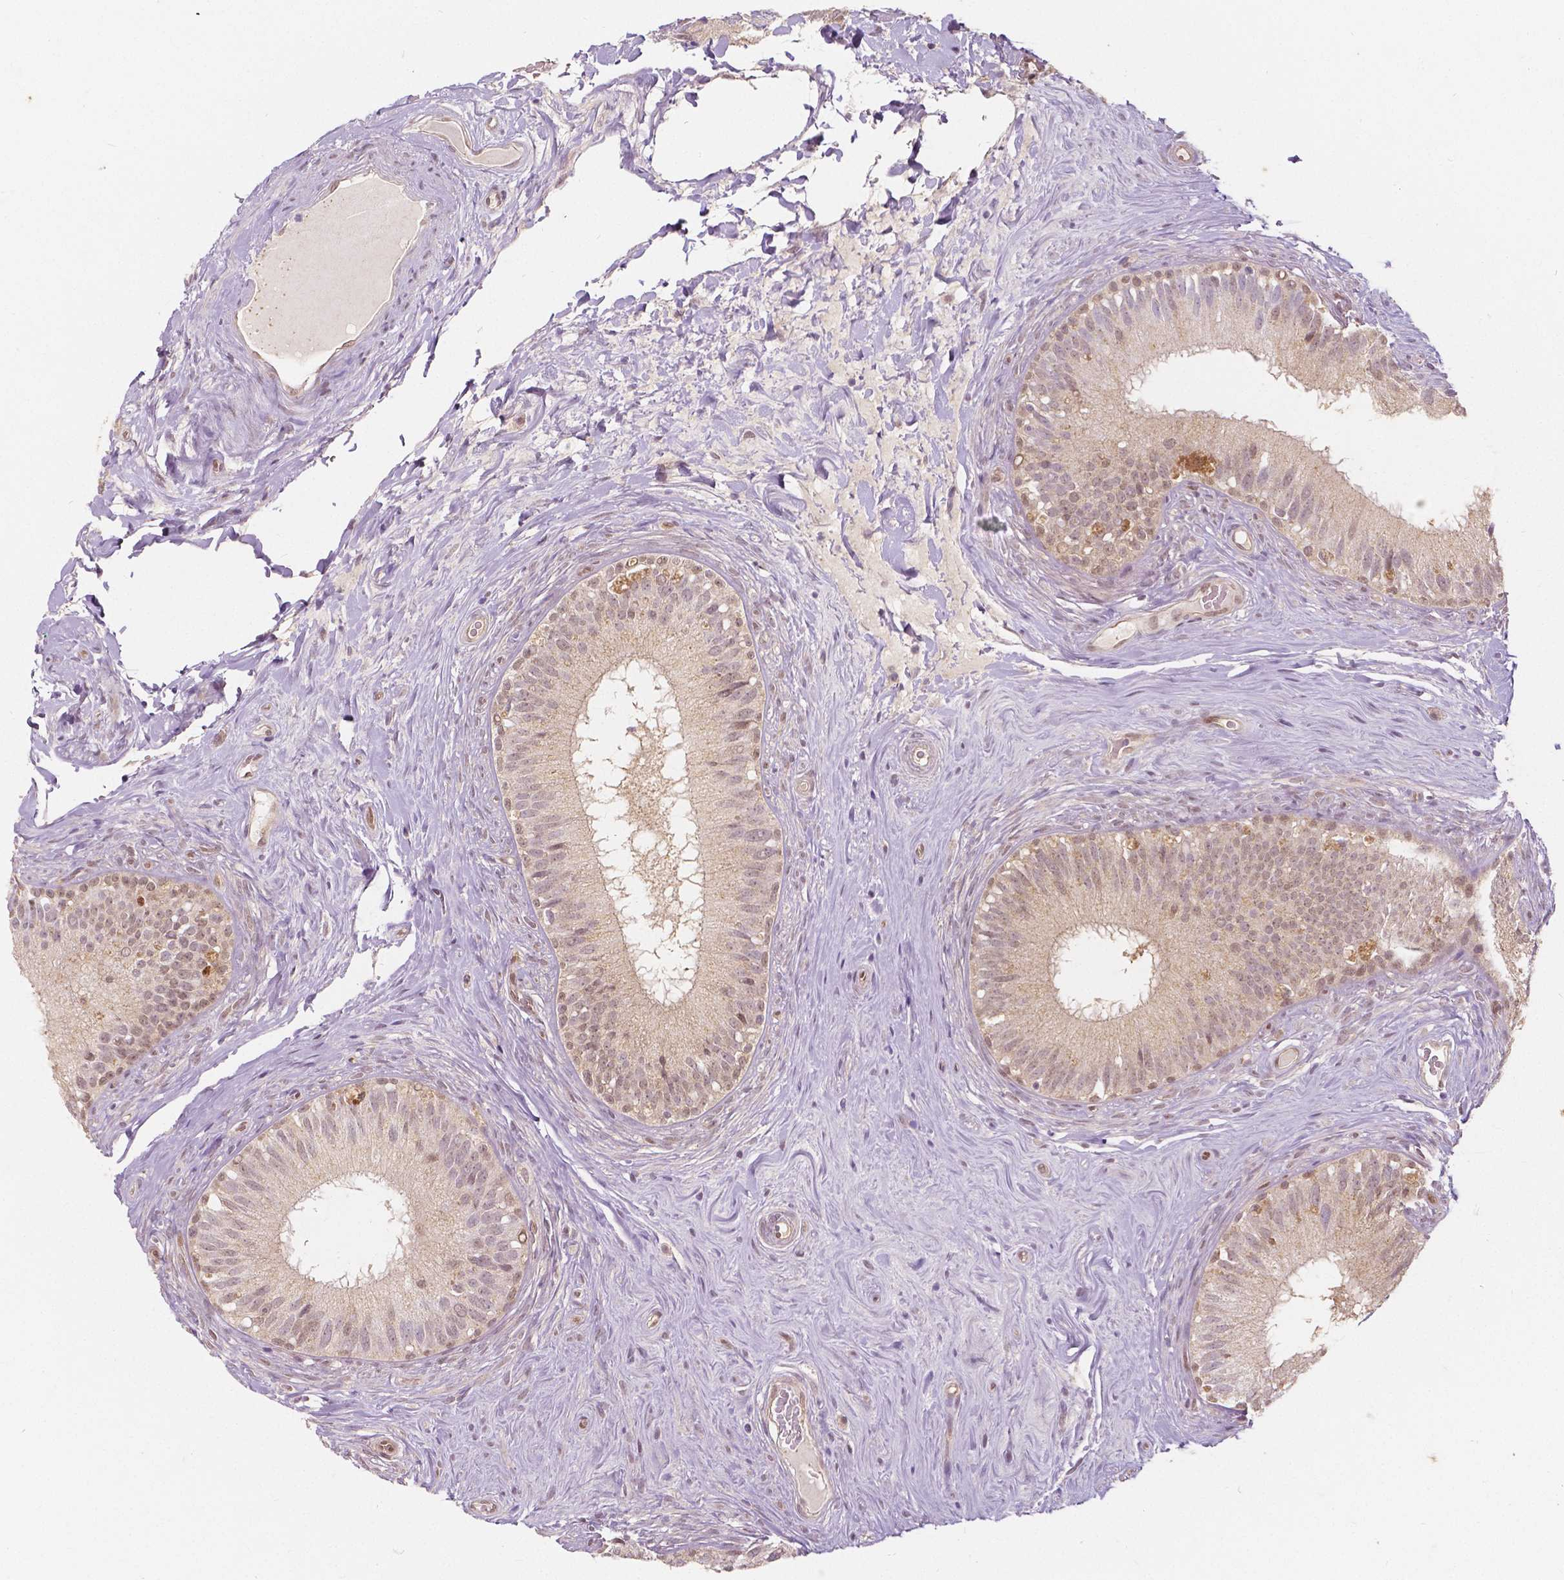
{"staining": {"intensity": "moderate", "quantity": "<25%", "location": "nuclear"}, "tissue": "epididymis", "cell_type": "Glandular cells", "image_type": "normal", "snomed": [{"axis": "morphology", "description": "Normal tissue, NOS"}, {"axis": "topography", "description": "Epididymis"}], "caption": "This micrograph demonstrates immunohistochemistry staining of unremarkable epididymis, with low moderate nuclear staining in approximately <25% of glandular cells.", "gene": "NAPRT", "patient": {"sex": "male", "age": 59}}